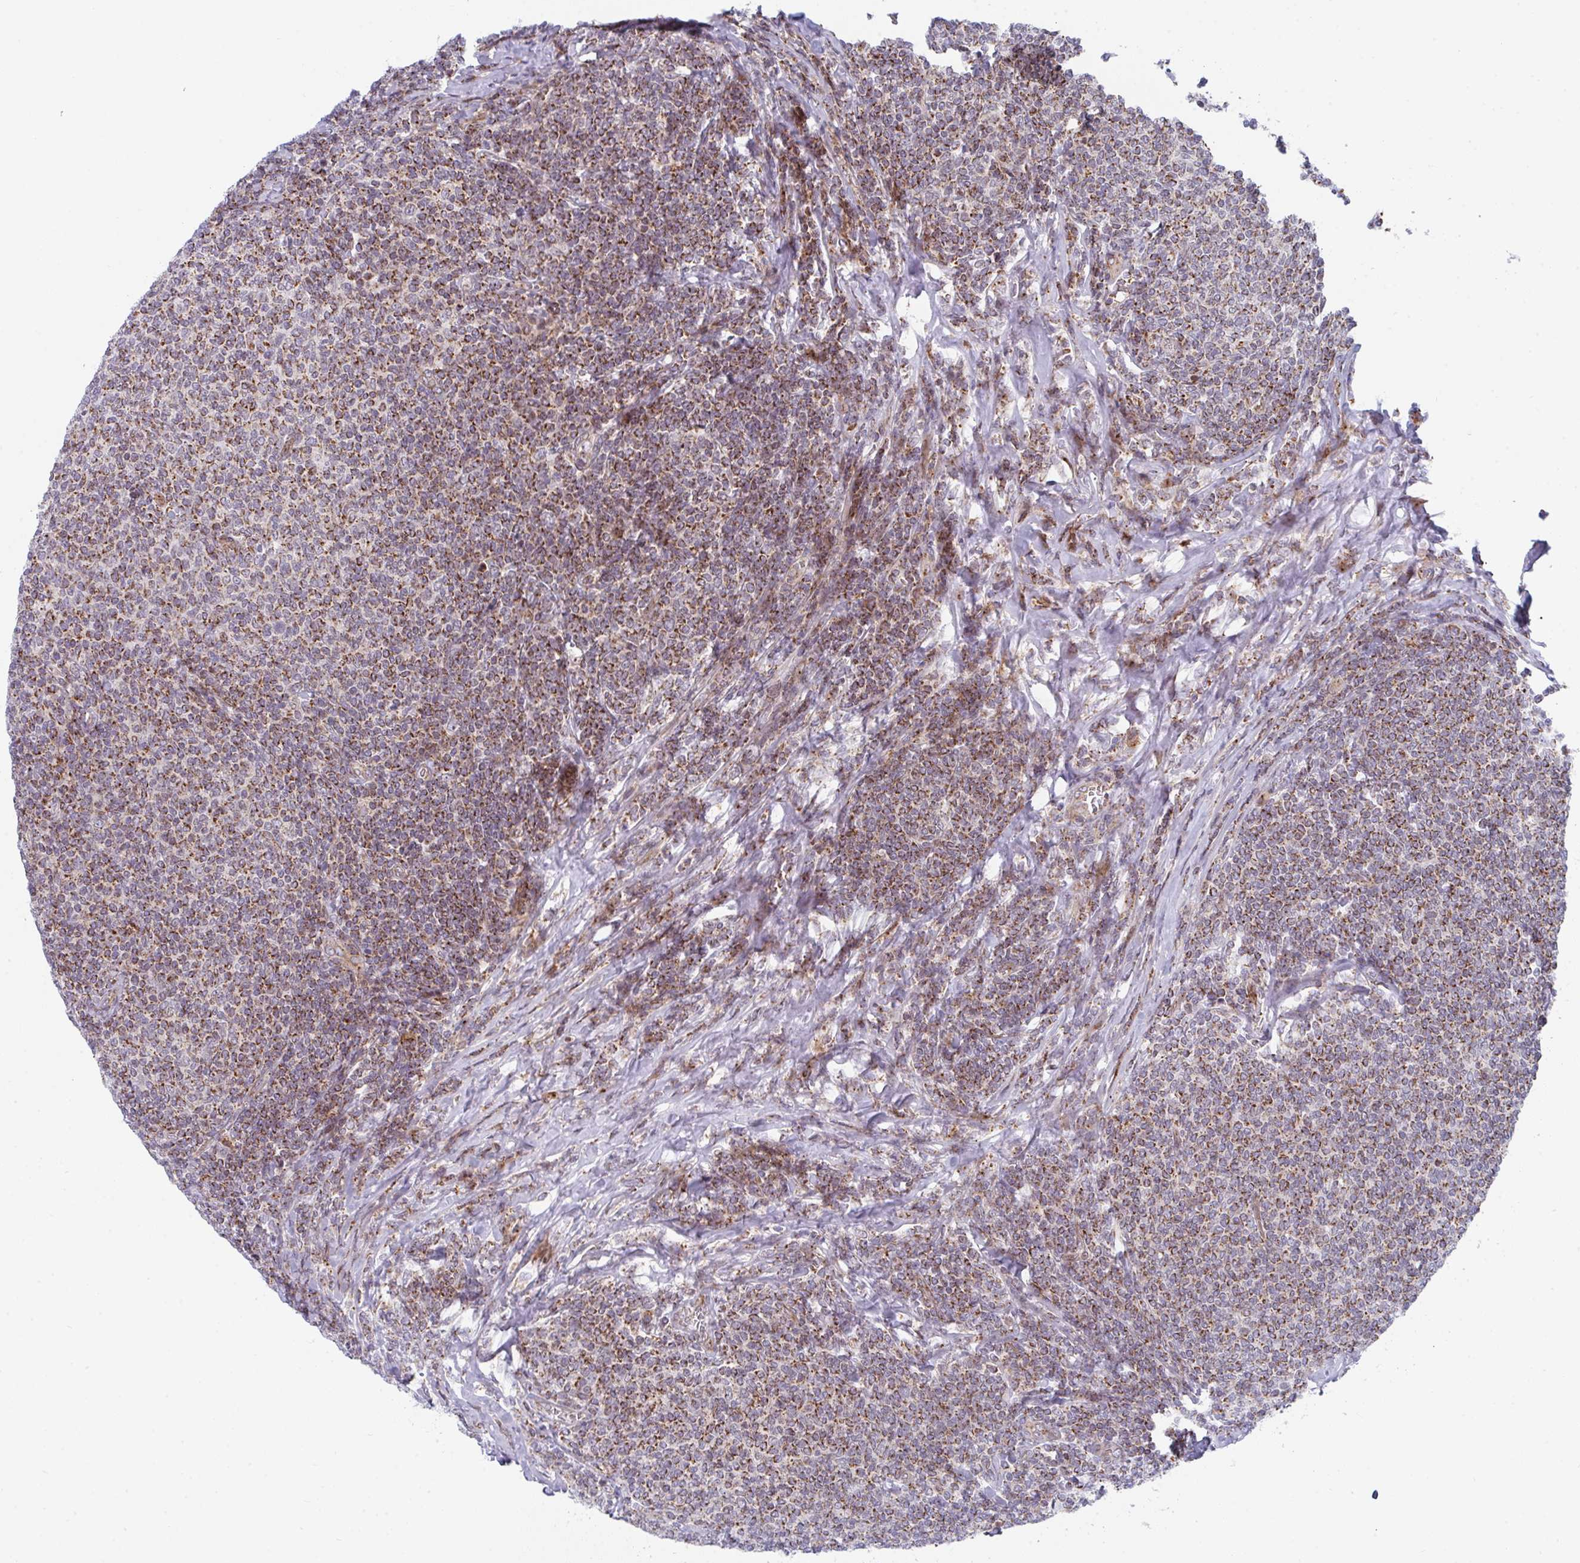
{"staining": {"intensity": "moderate", "quantity": ">75%", "location": "cytoplasmic/membranous"}, "tissue": "lymphoma", "cell_type": "Tumor cells", "image_type": "cancer", "snomed": [{"axis": "morphology", "description": "Malignant lymphoma, non-Hodgkin's type, Low grade"}, {"axis": "topography", "description": "Lymph node"}], "caption": "Protein expression analysis of lymphoma displays moderate cytoplasmic/membranous staining in about >75% of tumor cells. The staining is performed using DAB brown chromogen to label protein expression. The nuclei are counter-stained blue using hematoxylin.", "gene": "PRKCH", "patient": {"sex": "male", "age": 52}}